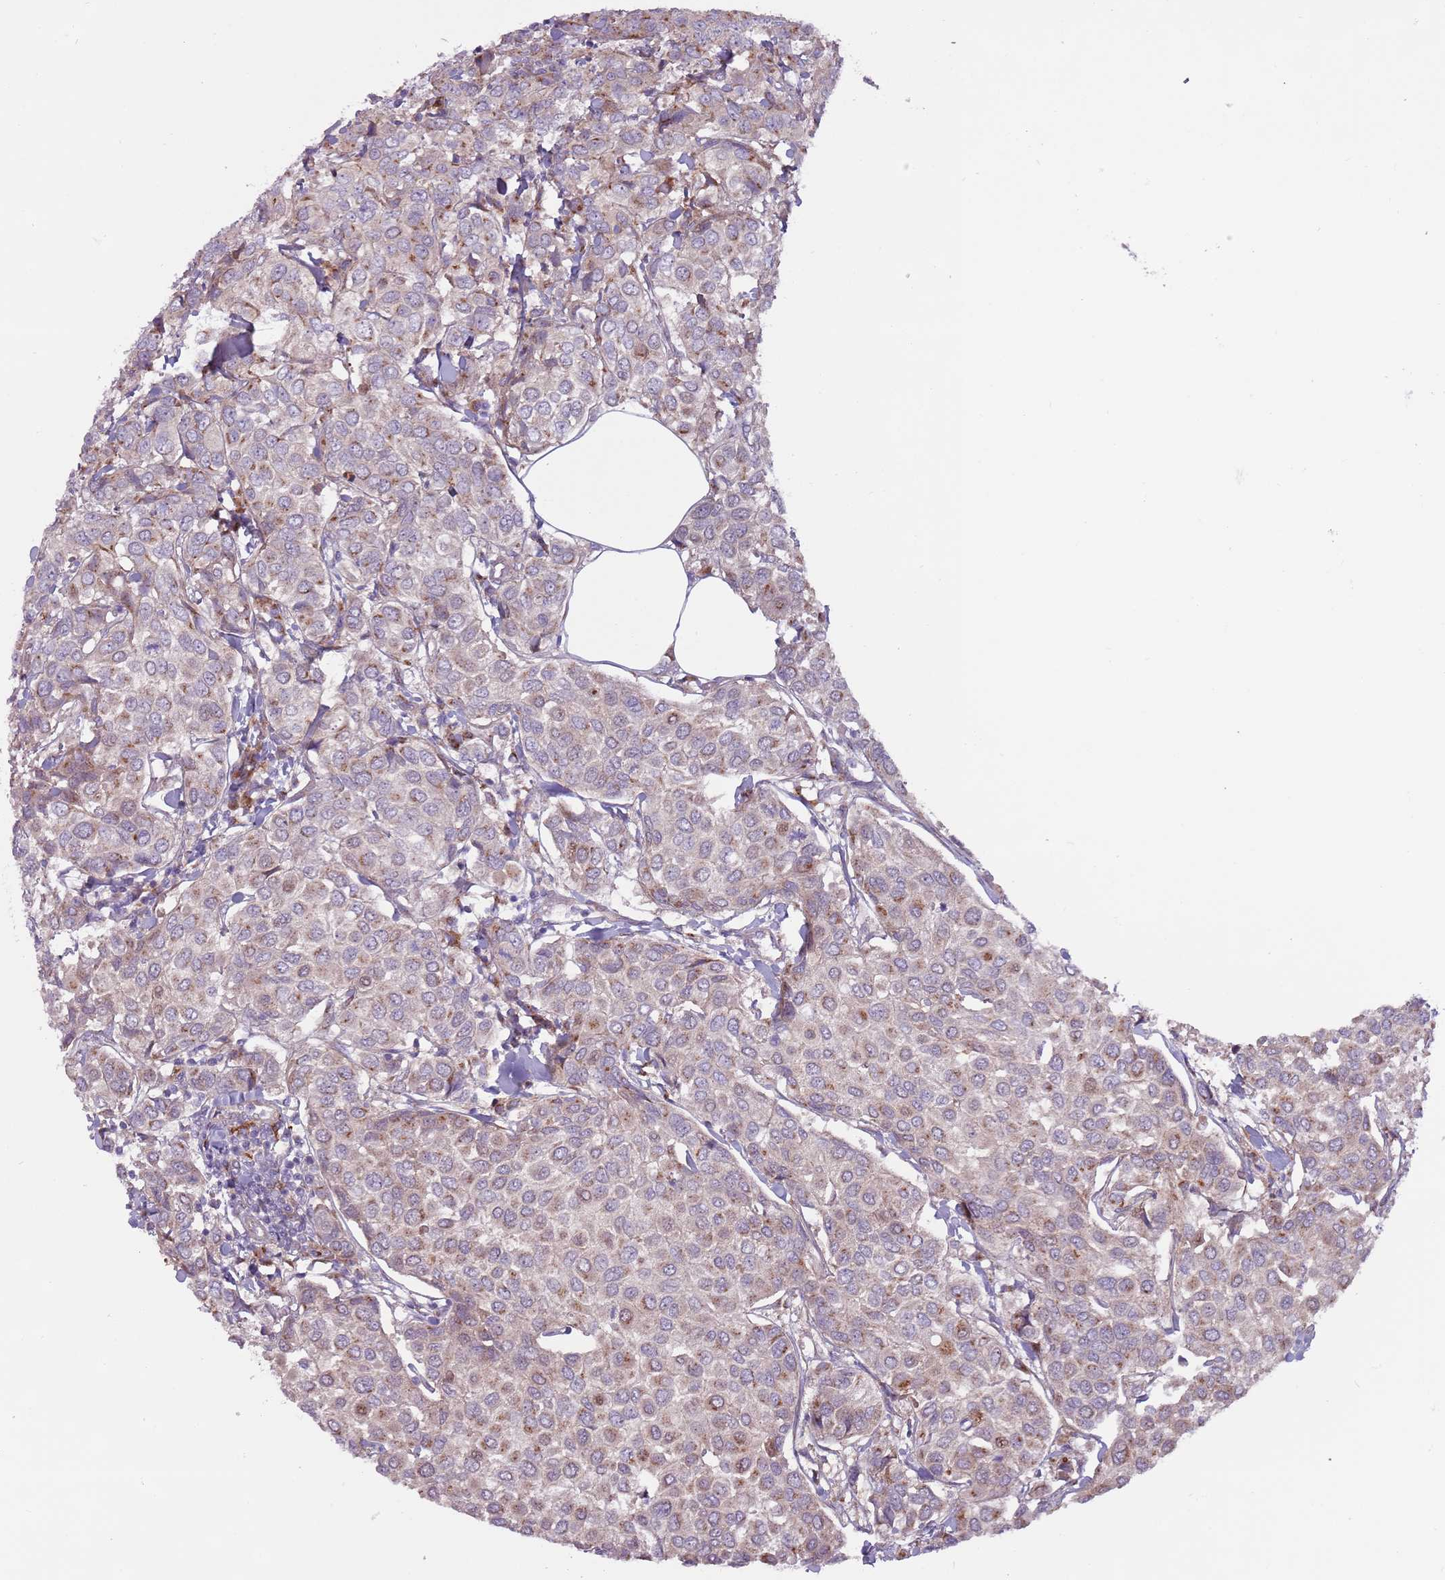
{"staining": {"intensity": "weak", "quantity": "25%-75%", "location": "cytoplasmic/membranous"}, "tissue": "breast cancer", "cell_type": "Tumor cells", "image_type": "cancer", "snomed": [{"axis": "morphology", "description": "Duct carcinoma"}, {"axis": "topography", "description": "Breast"}], "caption": "A photomicrograph of breast cancer stained for a protein shows weak cytoplasmic/membranous brown staining in tumor cells.", "gene": "CCDC150", "patient": {"sex": "female", "age": 55}}